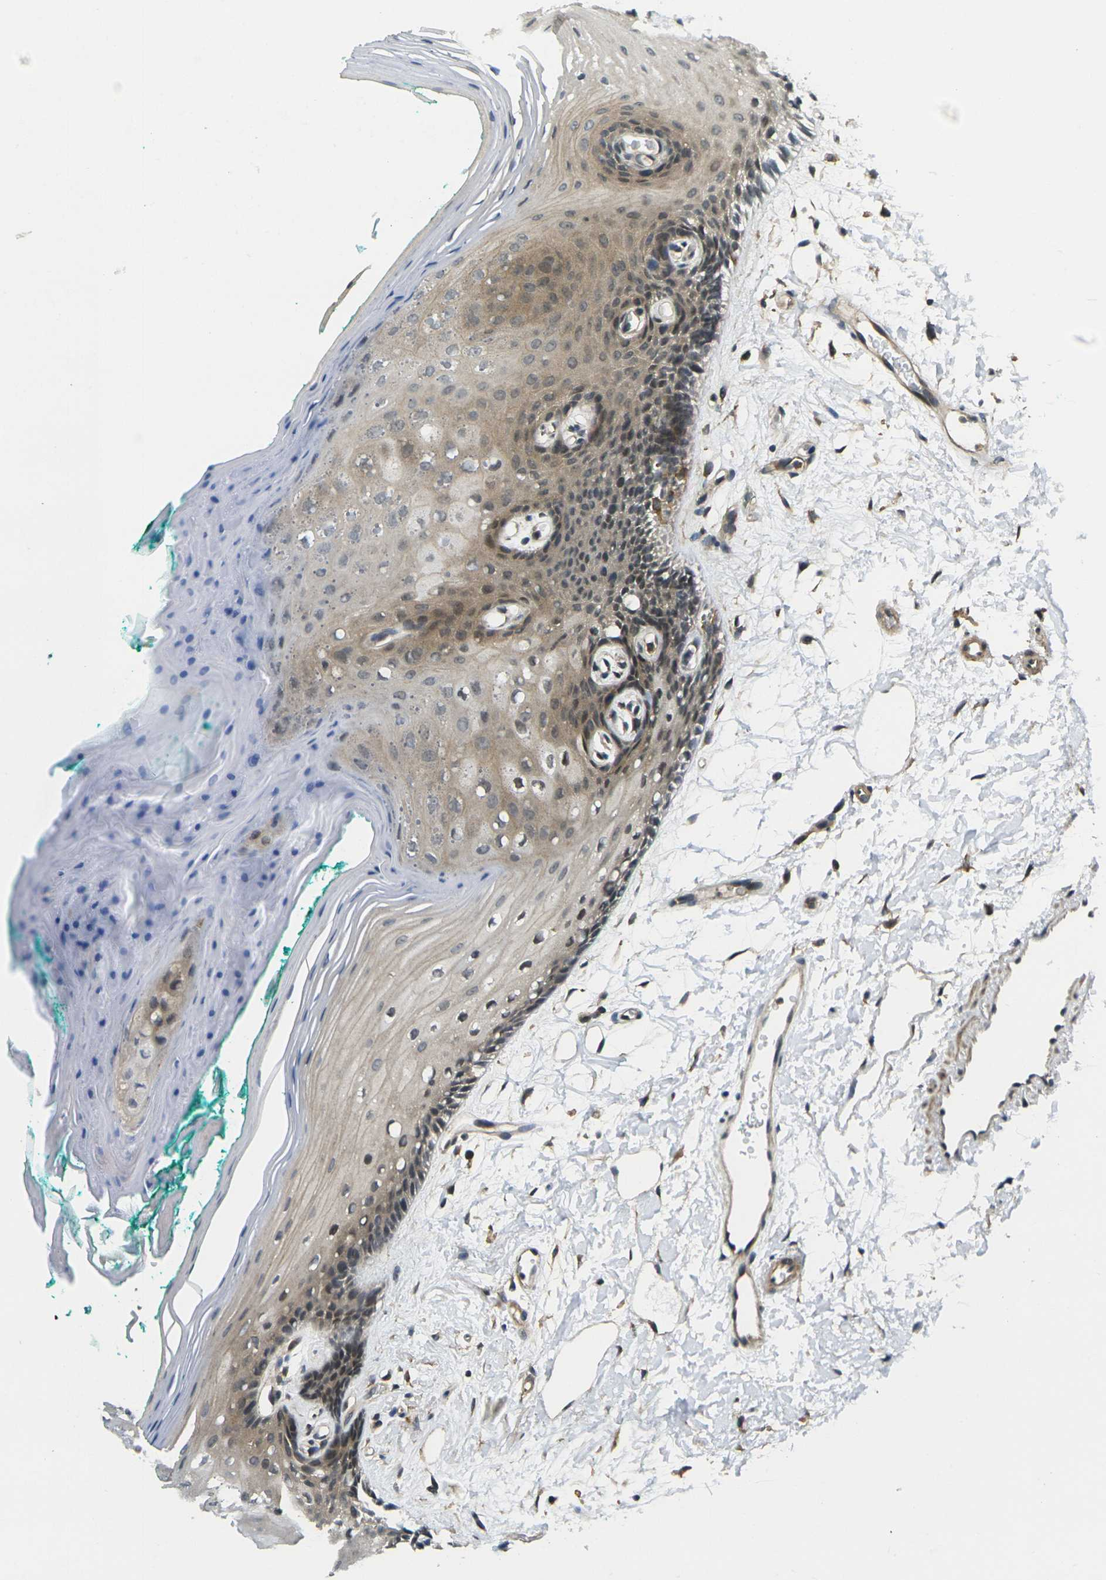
{"staining": {"intensity": "moderate", "quantity": "25%-75%", "location": "cytoplasmic/membranous,nuclear"}, "tissue": "oral mucosa", "cell_type": "Squamous epithelial cells", "image_type": "normal", "snomed": [{"axis": "morphology", "description": "Normal tissue, NOS"}, {"axis": "topography", "description": "Skeletal muscle"}, {"axis": "topography", "description": "Oral tissue"}, {"axis": "topography", "description": "Peripheral nerve tissue"}], "caption": "Protein analysis of unremarkable oral mucosa demonstrates moderate cytoplasmic/membranous,nuclear expression in approximately 25%-75% of squamous epithelial cells.", "gene": "KCTD10", "patient": {"sex": "female", "age": 84}}